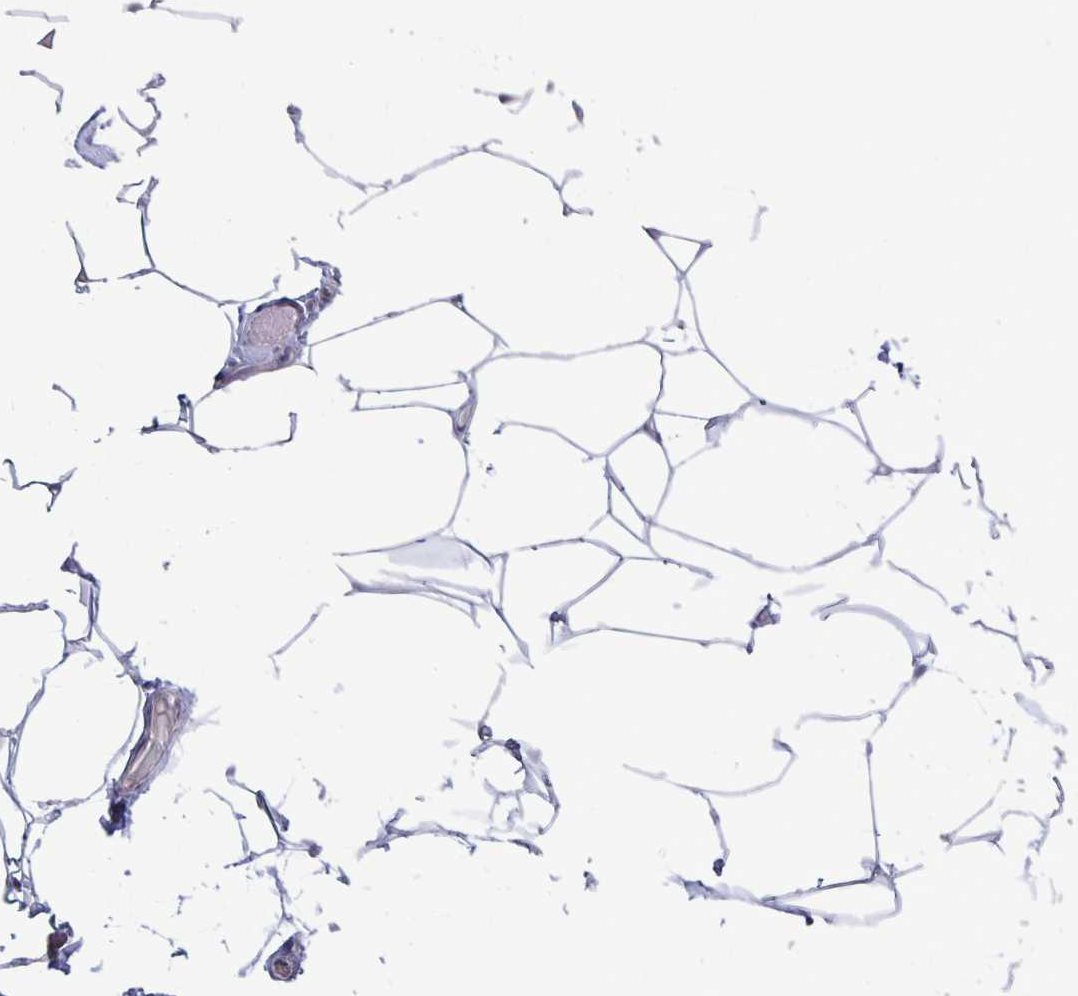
{"staining": {"intensity": "negative", "quantity": "none", "location": "none"}, "tissue": "adipose tissue", "cell_type": "Adipocytes", "image_type": "normal", "snomed": [{"axis": "morphology", "description": "Normal tissue, NOS"}, {"axis": "topography", "description": "Skin"}, {"axis": "topography", "description": "Peripheral nerve tissue"}], "caption": "Human adipose tissue stained for a protein using IHC reveals no positivity in adipocytes.", "gene": "PLCB3", "patient": {"sex": "female", "age": 45}}